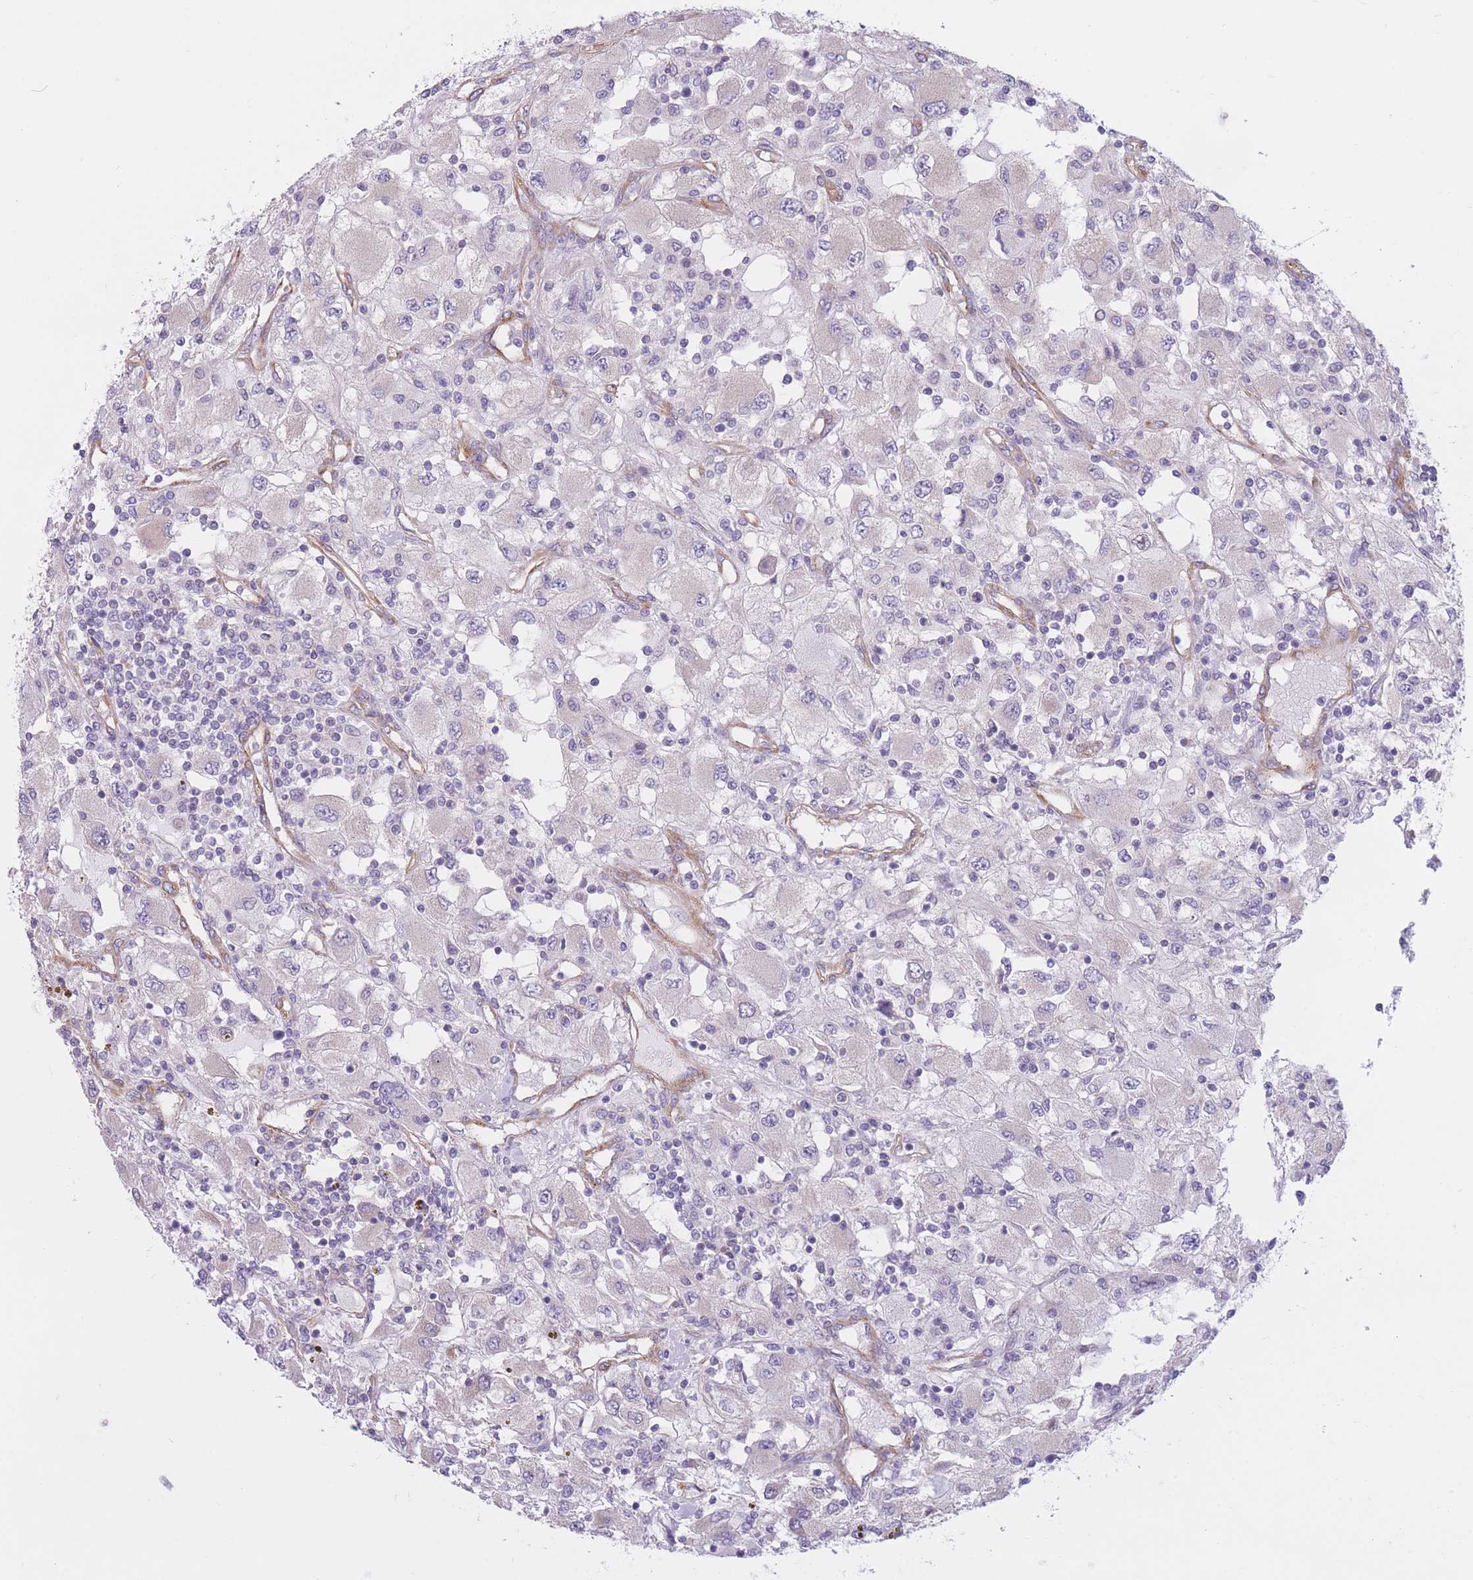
{"staining": {"intensity": "negative", "quantity": "none", "location": "none"}, "tissue": "renal cancer", "cell_type": "Tumor cells", "image_type": "cancer", "snomed": [{"axis": "morphology", "description": "Adenocarcinoma, NOS"}, {"axis": "topography", "description": "Kidney"}], "caption": "Micrograph shows no protein staining in tumor cells of renal adenocarcinoma tissue.", "gene": "SERPINB3", "patient": {"sex": "female", "age": 67}}